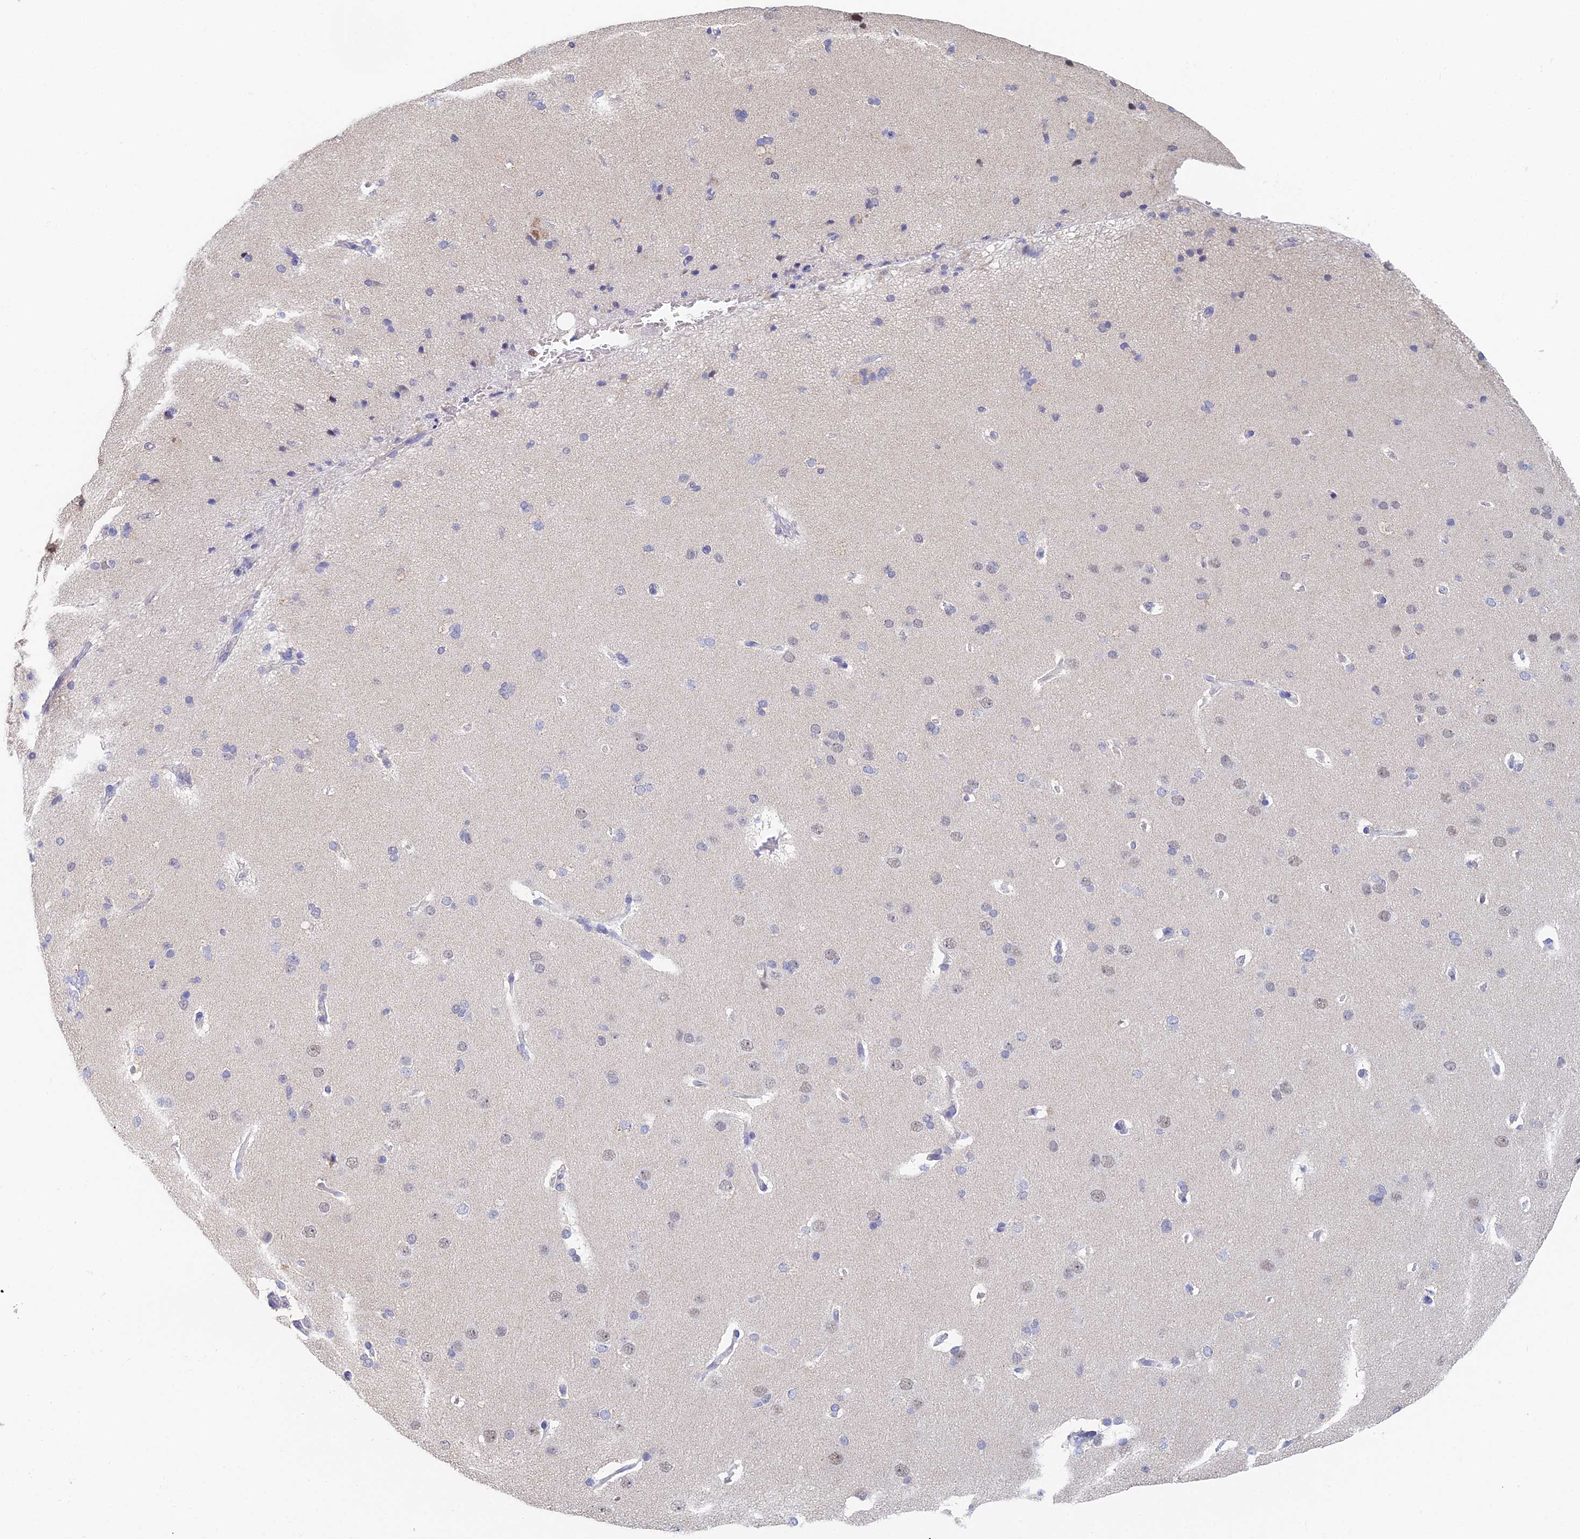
{"staining": {"intensity": "negative", "quantity": "none", "location": "none"}, "tissue": "cerebral cortex", "cell_type": "Endothelial cells", "image_type": "normal", "snomed": [{"axis": "morphology", "description": "Normal tissue, NOS"}, {"axis": "topography", "description": "Cerebral cortex"}], "caption": "Photomicrograph shows no protein positivity in endothelial cells of unremarkable cerebral cortex. (DAB immunohistochemistry (IHC) with hematoxylin counter stain).", "gene": "MCM2", "patient": {"sex": "male", "age": 62}}